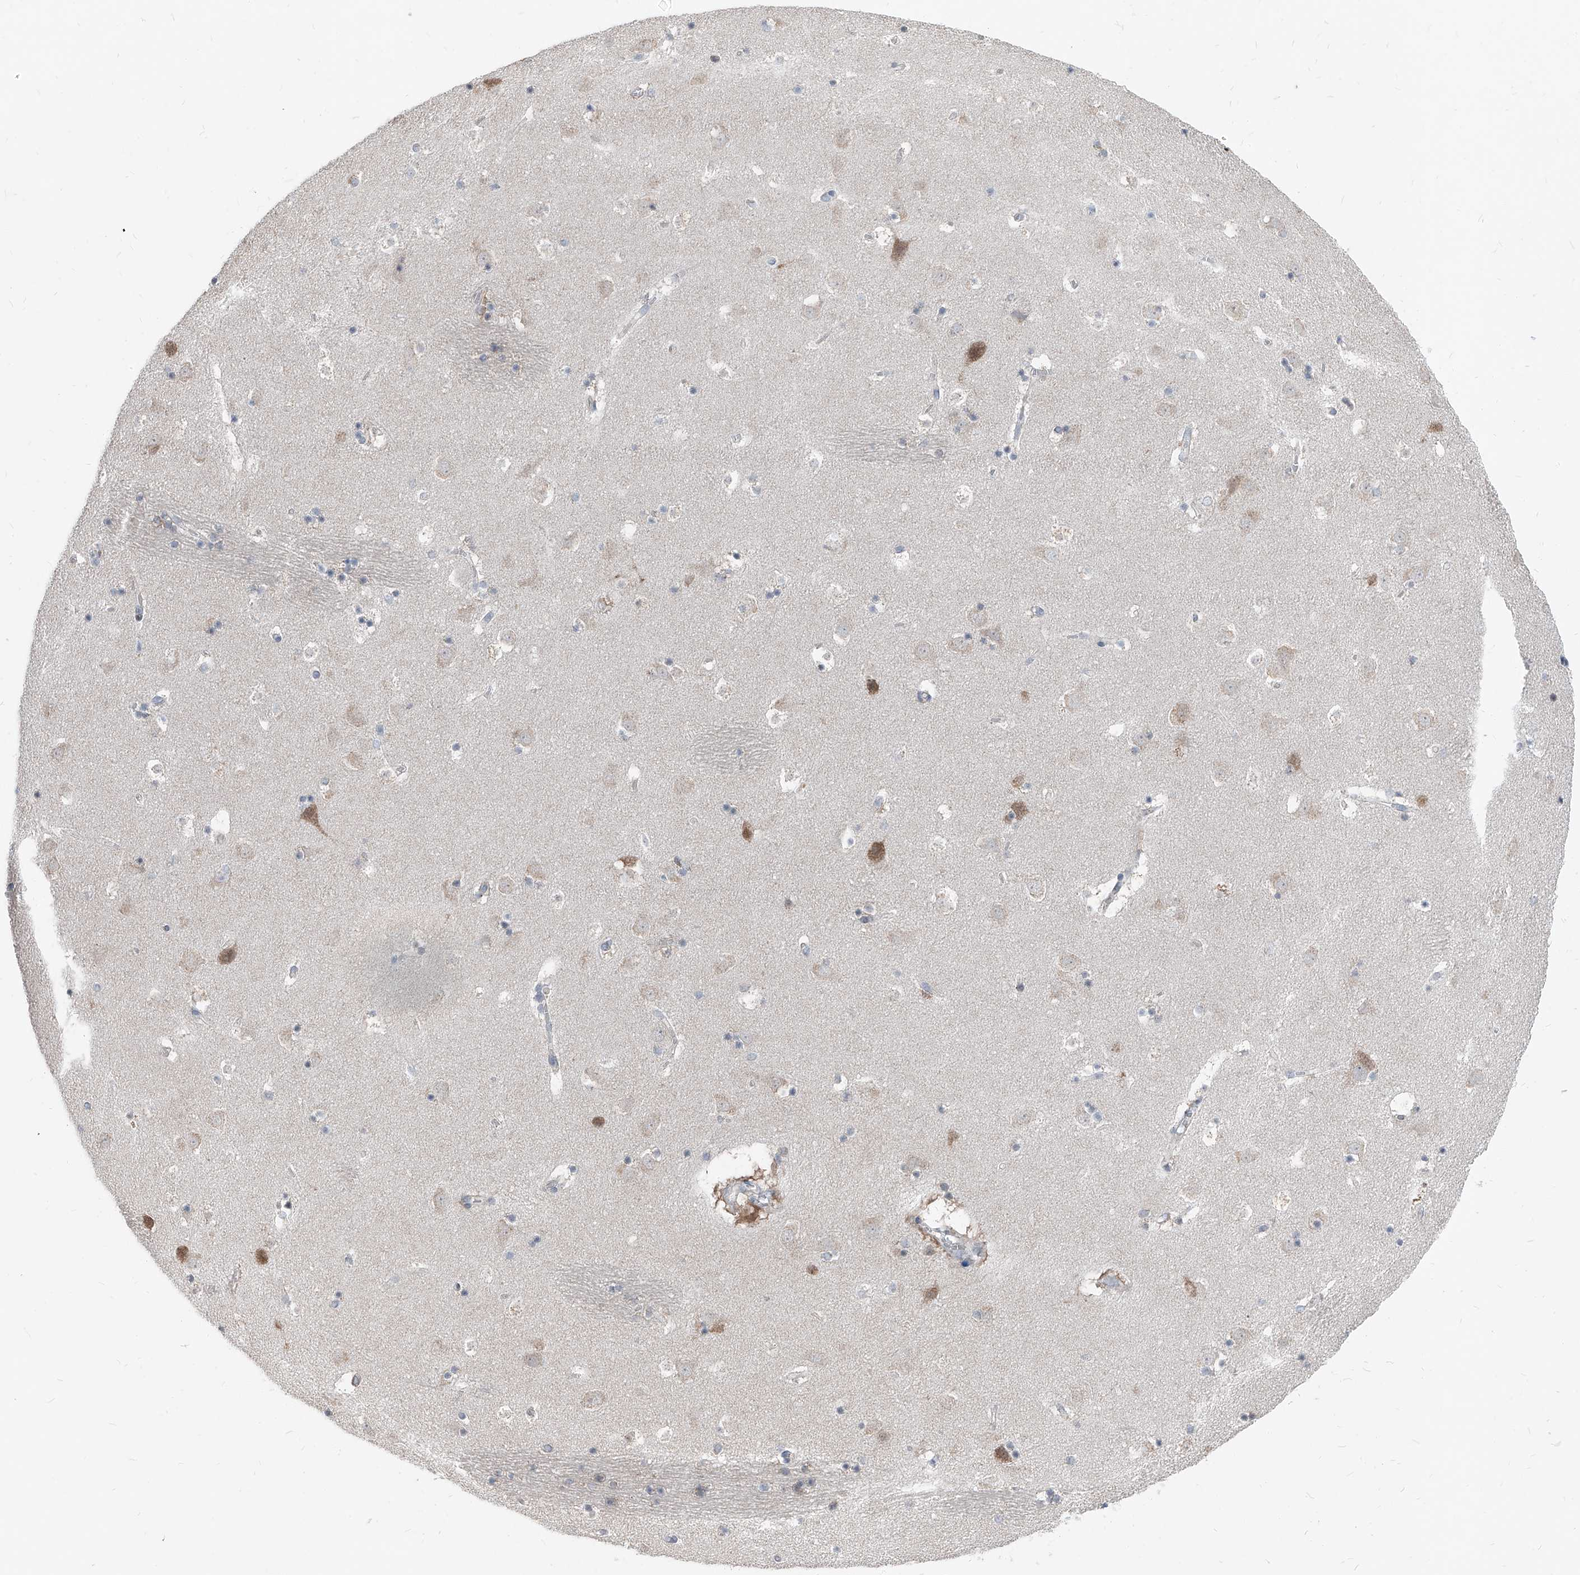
{"staining": {"intensity": "negative", "quantity": "none", "location": "none"}, "tissue": "caudate", "cell_type": "Glial cells", "image_type": "normal", "snomed": [{"axis": "morphology", "description": "Normal tissue, NOS"}, {"axis": "topography", "description": "Lateral ventricle wall"}], "caption": "Glial cells show no significant protein staining in unremarkable caudate. (IHC, brightfield microscopy, high magnification).", "gene": "AGPS", "patient": {"sex": "male", "age": 45}}